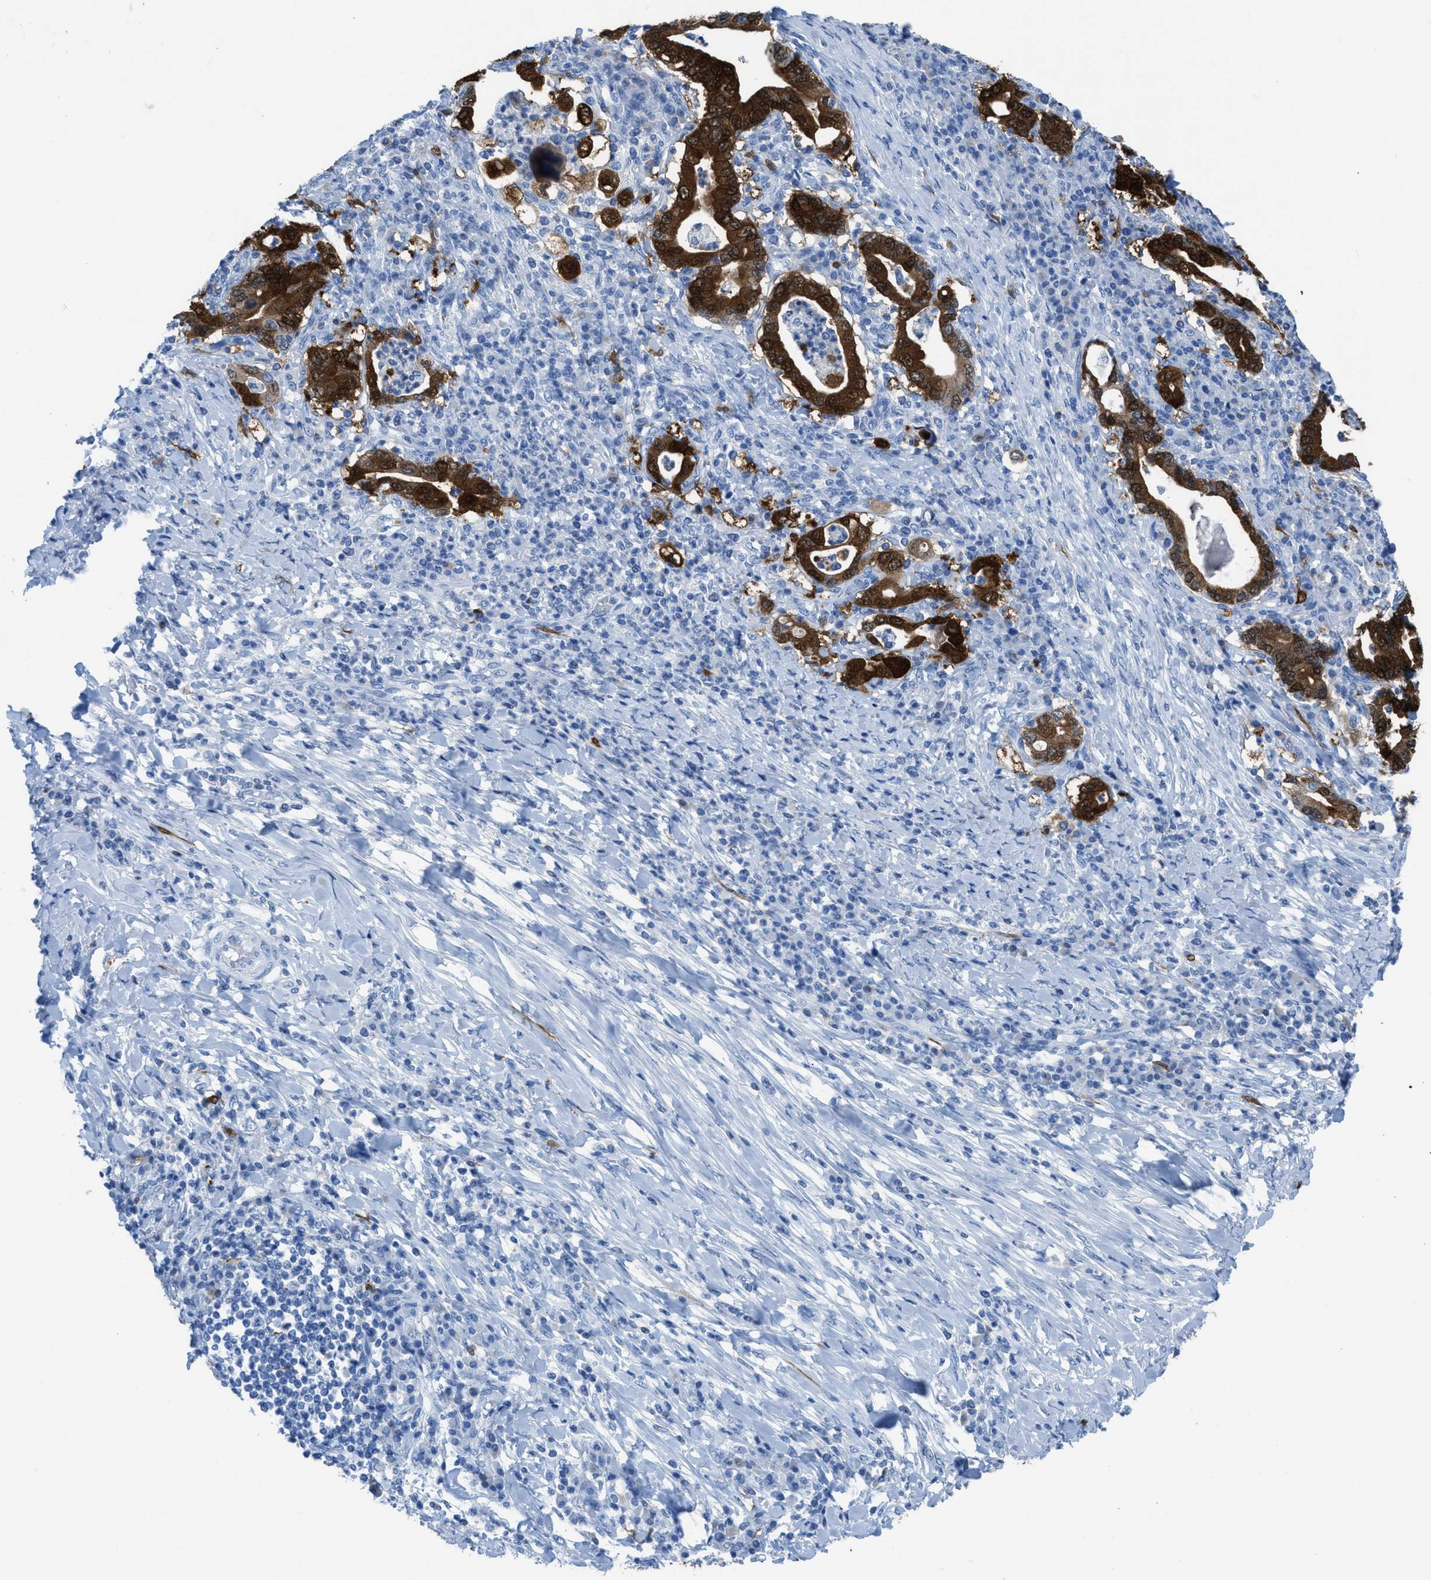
{"staining": {"intensity": "strong", "quantity": ">75%", "location": "cytoplasmic/membranous,nuclear"}, "tissue": "stomach cancer", "cell_type": "Tumor cells", "image_type": "cancer", "snomed": [{"axis": "morphology", "description": "Normal tissue, NOS"}, {"axis": "morphology", "description": "Adenocarcinoma, NOS"}, {"axis": "topography", "description": "Esophagus"}, {"axis": "topography", "description": "Stomach, upper"}, {"axis": "topography", "description": "Peripheral nerve tissue"}], "caption": "DAB immunohistochemical staining of human stomach adenocarcinoma exhibits strong cytoplasmic/membranous and nuclear protein positivity in approximately >75% of tumor cells. (brown staining indicates protein expression, while blue staining denotes nuclei).", "gene": "CDKN2A", "patient": {"sex": "male", "age": 62}}